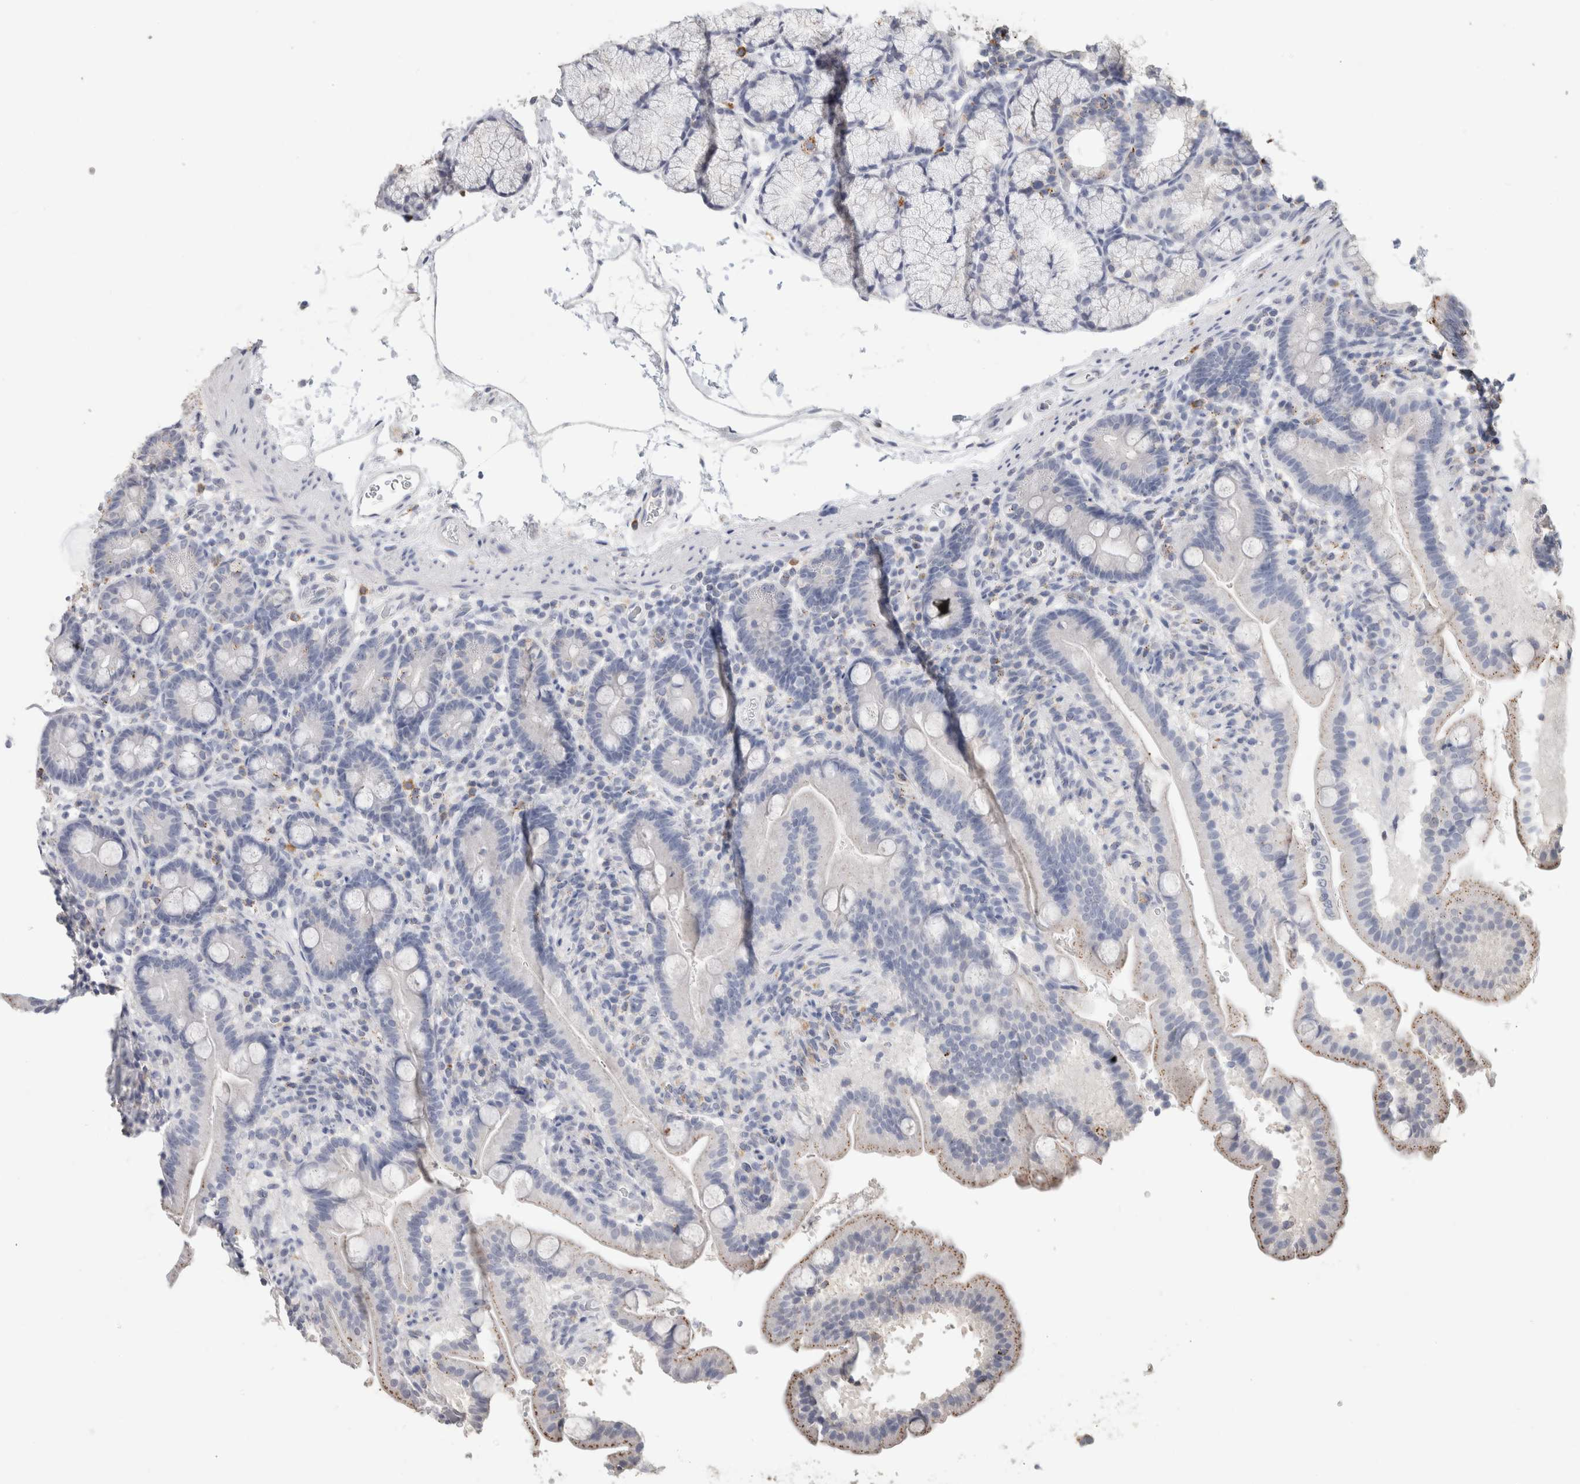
{"staining": {"intensity": "strong", "quantity": "25%-75%", "location": "cytoplasmic/membranous"}, "tissue": "duodenum", "cell_type": "Glandular cells", "image_type": "normal", "snomed": [{"axis": "morphology", "description": "Normal tissue, NOS"}, {"axis": "topography", "description": "Duodenum"}], "caption": "Duodenum stained for a protein (brown) reveals strong cytoplasmic/membranous positive expression in approximately 25%-75% of glandular cells.", "gene": "ARSA", "patient": {"sex": "male", "age": 54}}